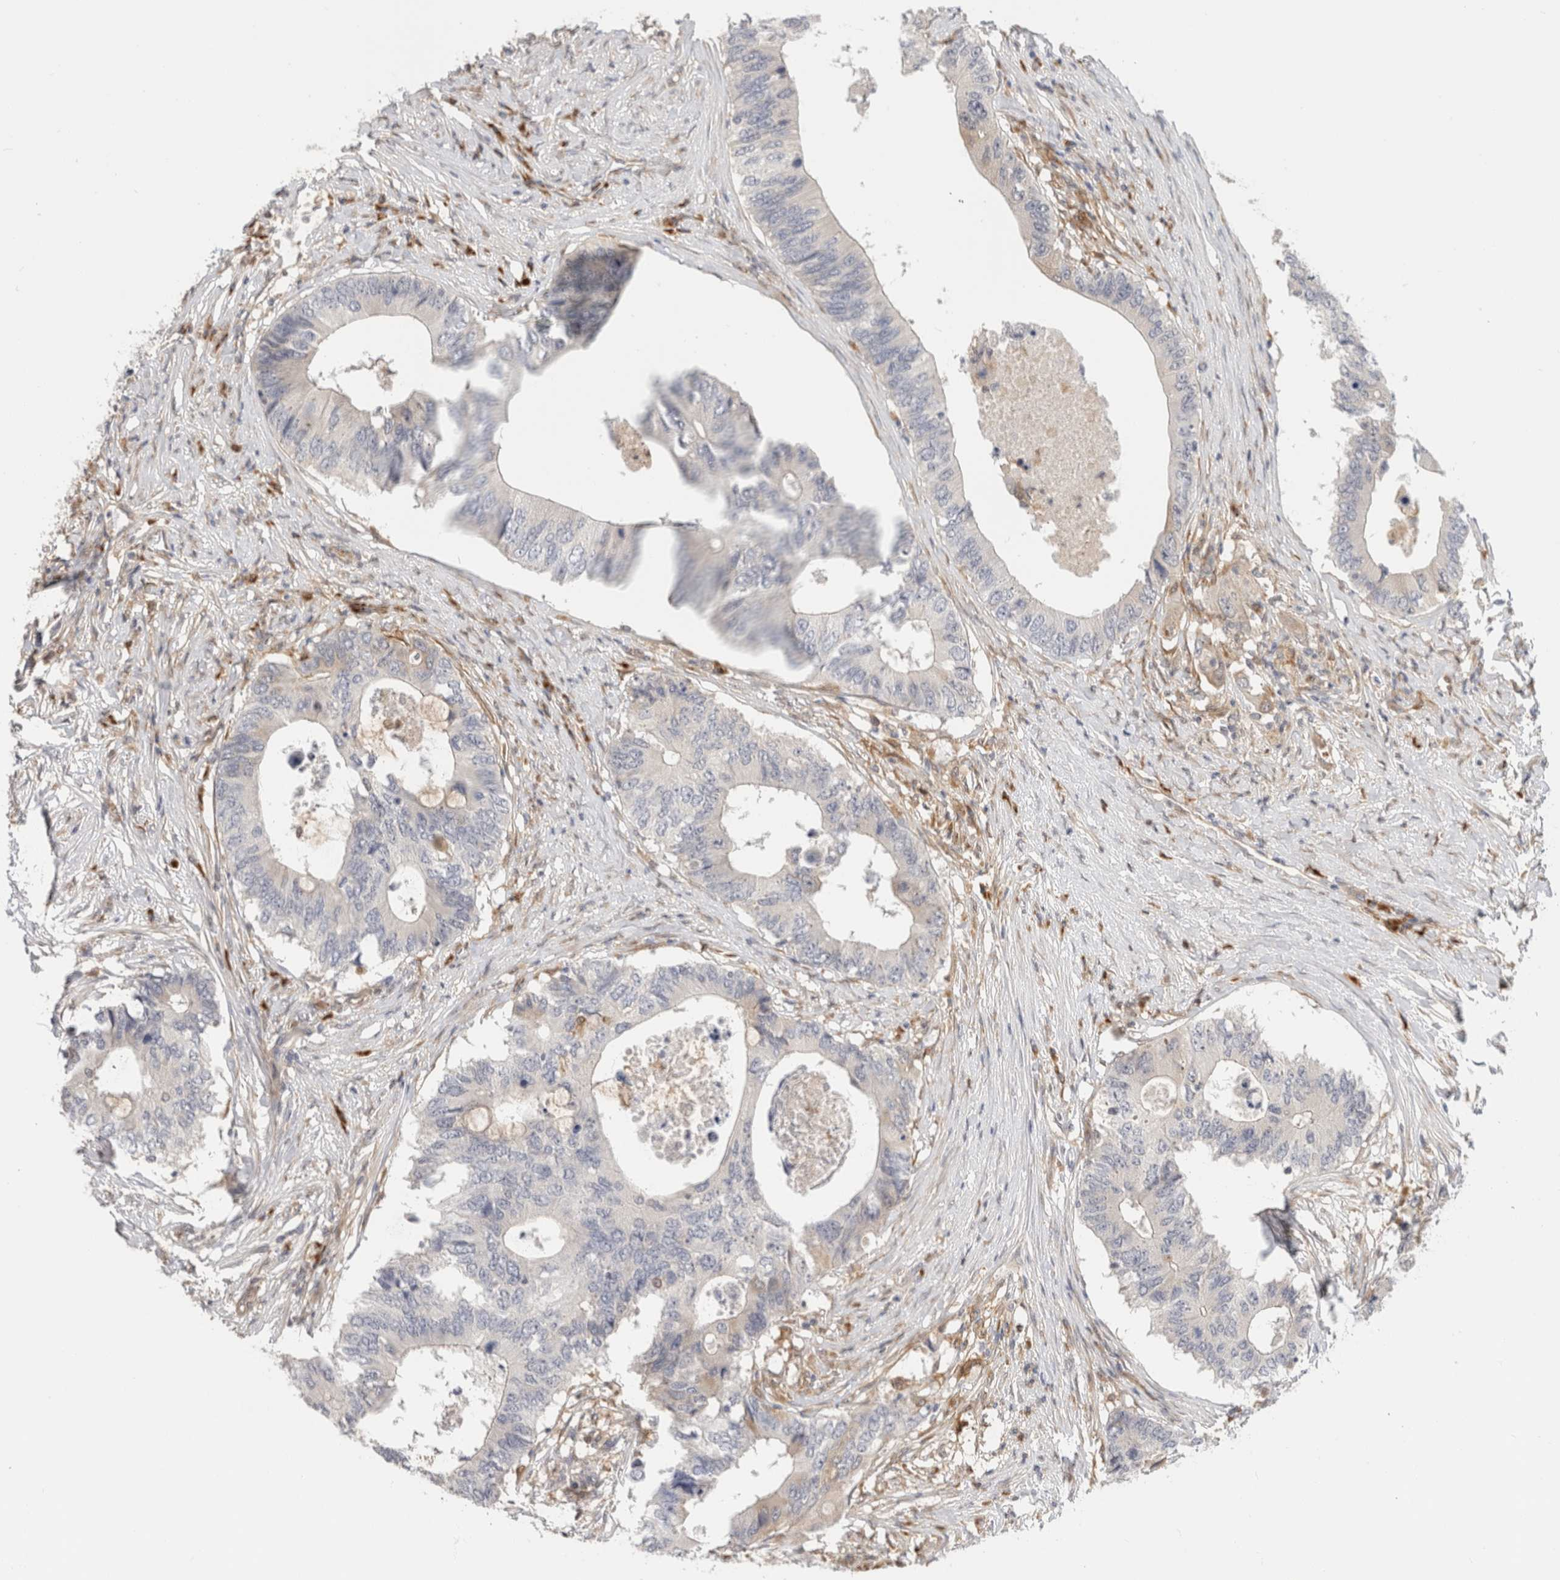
{"staining": {"intensity": "negative", "quantity": "none", "location": "none"}, "tissue": "colorectal cancer", "cell_type": "Tumor cells", "image_type": "cancer", "snomed": [{"axis": "morphology", "description": "Adenocarcinoma, NOS"}, {"axis": "topography", "description": "Colon"}], "caption": "Tumor cells show no significant positivity in adenocarcinoma (colorectal).", "gene": "APOL2", "patient": {"sex": "male", "age": 71}}